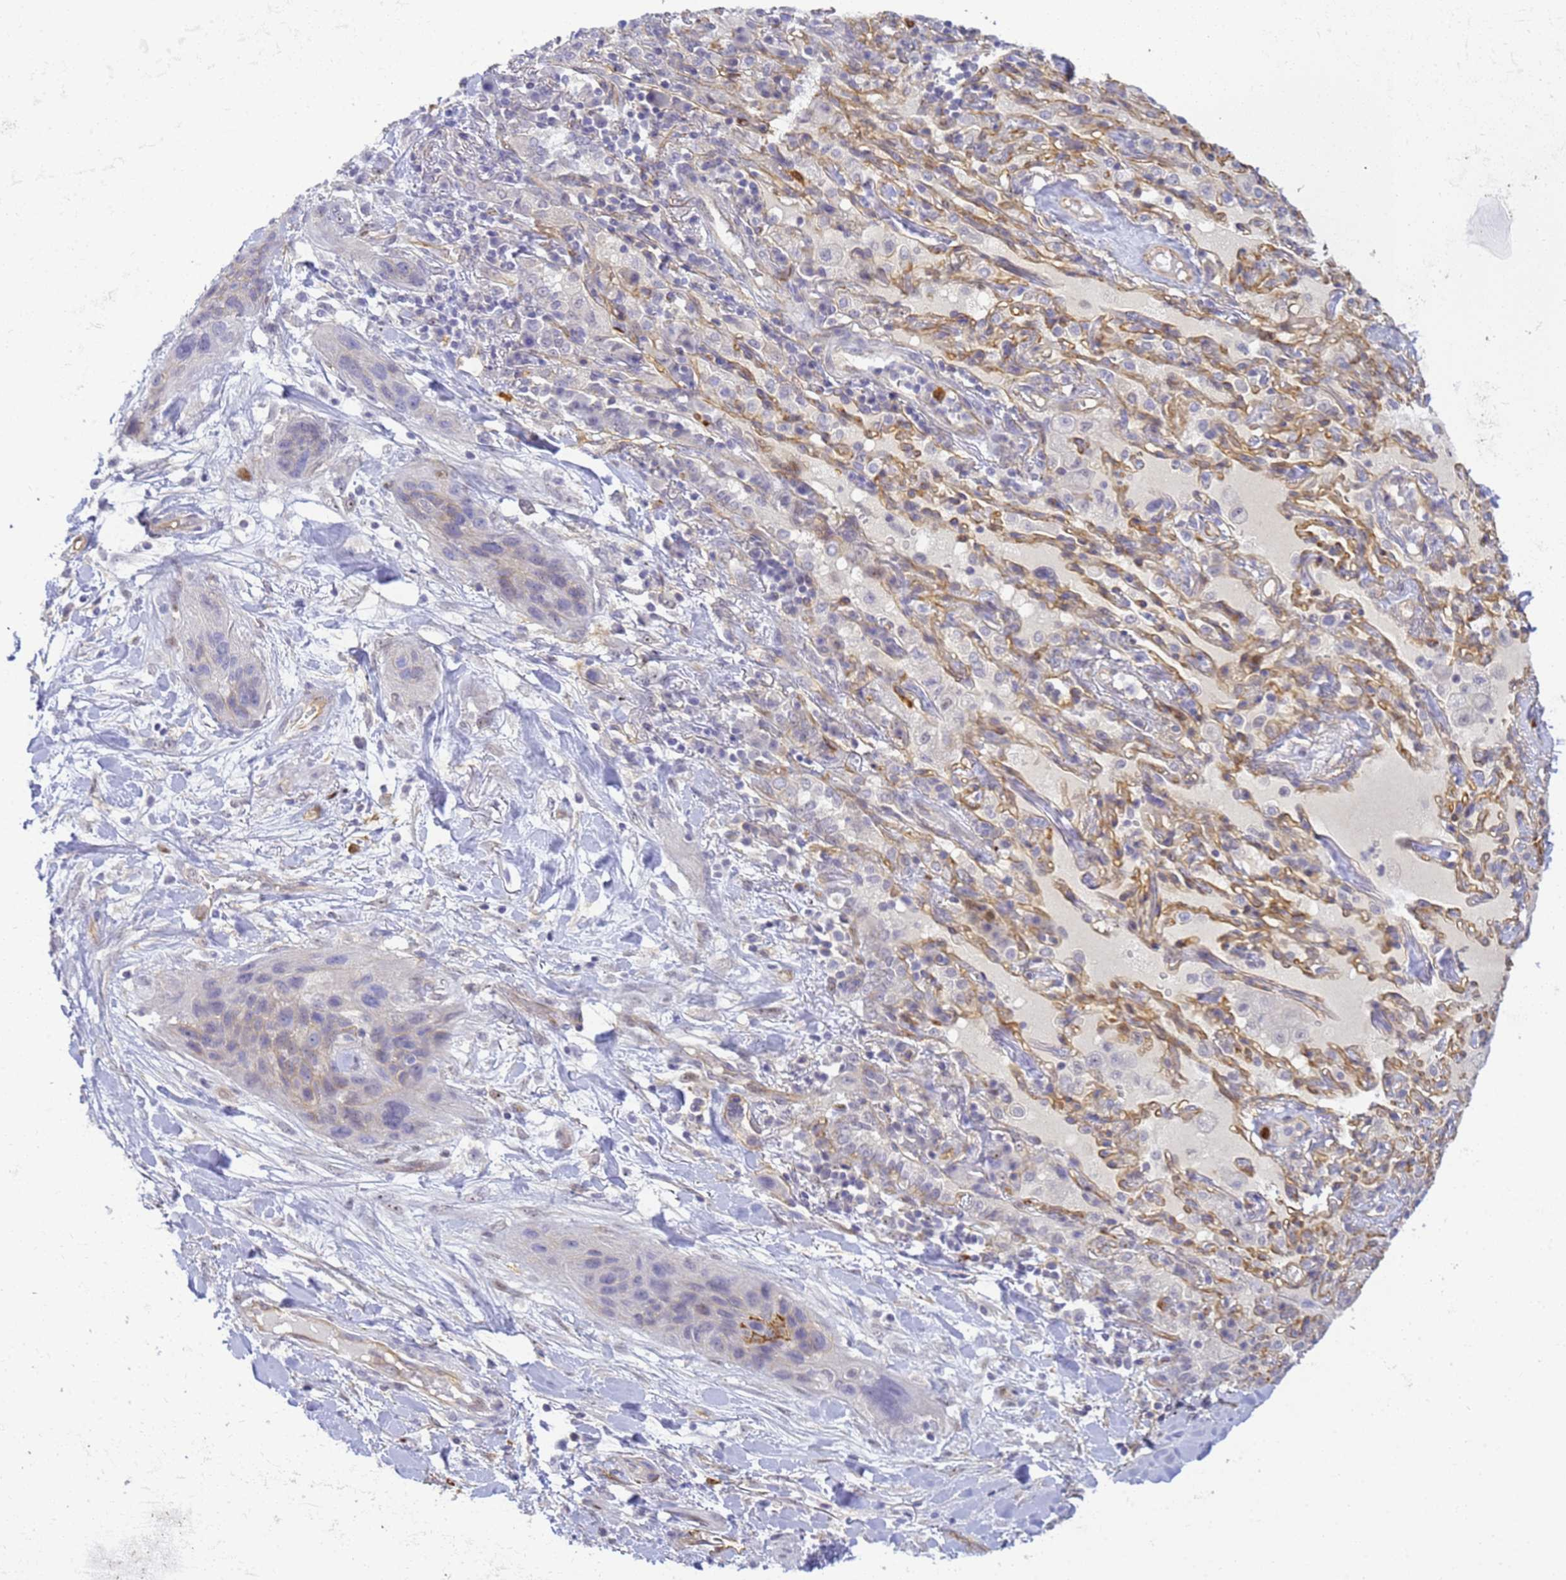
{"staining": {"intensity": "negative", "quantity": "none", "location": "none"}, "tissue": "lung cancer", "cell_type": "Tumor cells", "image_type": "cancer", "snomed": [{"axis": "morphology", "description": "Squamous cell carcinoma, NOS"}, {"axis": "topography", "description": "Lung"}], "caption": "IHC image of human squamous cell carcinoma (lung) stained for a protein (brown), which reveals no positivity in tumor cells.", "gene": "GON4L", "patient": {"sex": "female", "age": 70}}